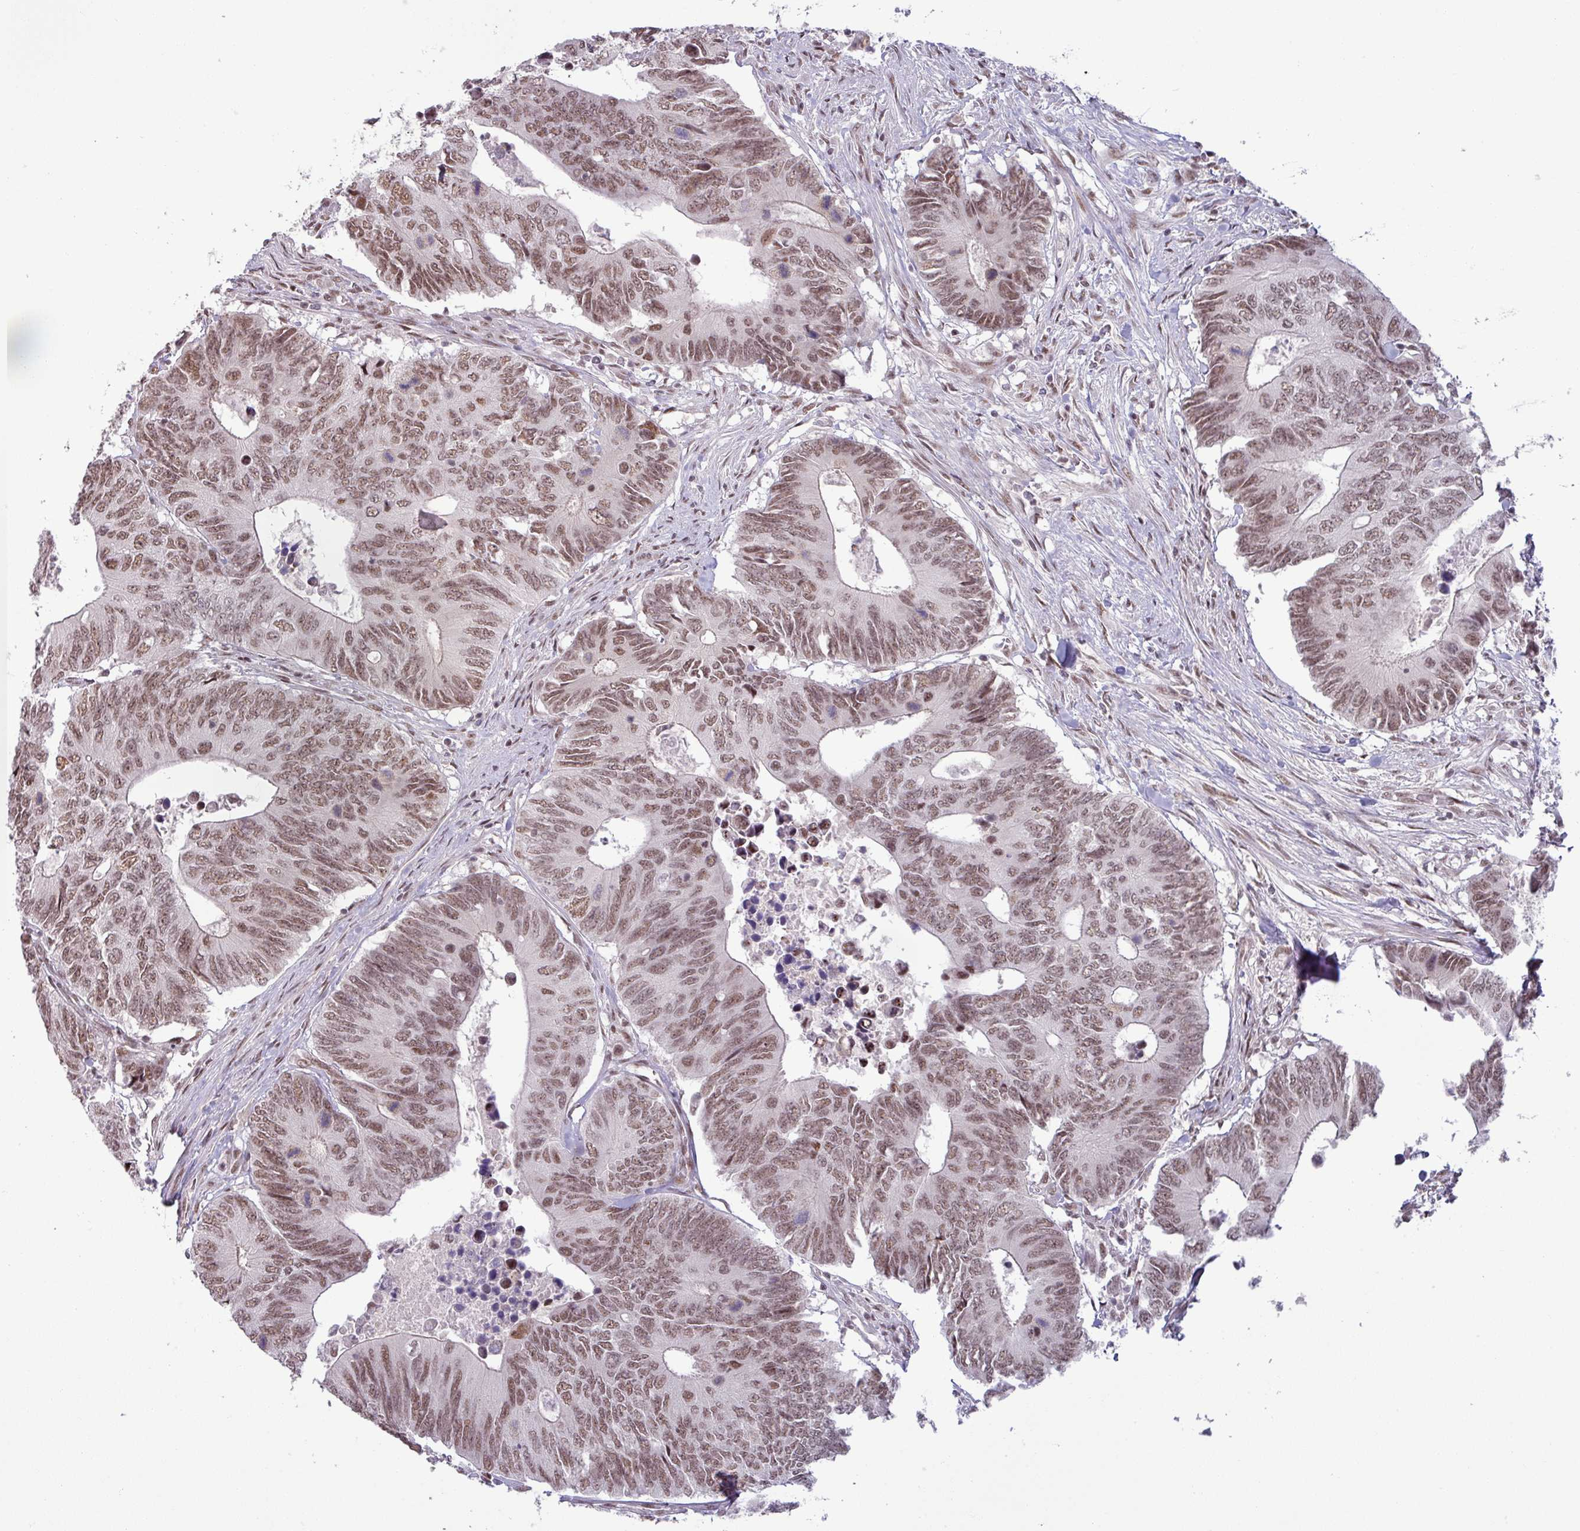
{"staining": {"intensity": "moderate", "quantity": ">75%", "location": "nuclear"}, "tissue": "colorectal cancer", "cell_type": "Tumor cells", "image_type": "cancer", "snomed": [{"axis": "morphology", "description": "Adenocarcinoma, NOS"}, {"axis": "topography", "description": "Colon"}], "caption": "A medium amount of moderate nuclear expression is present in about >75% of tumor cells in colorectal adenocarcinoma tissue.", "gene": "PTPN20", "patient": {"sex": "male", "age": 87}}